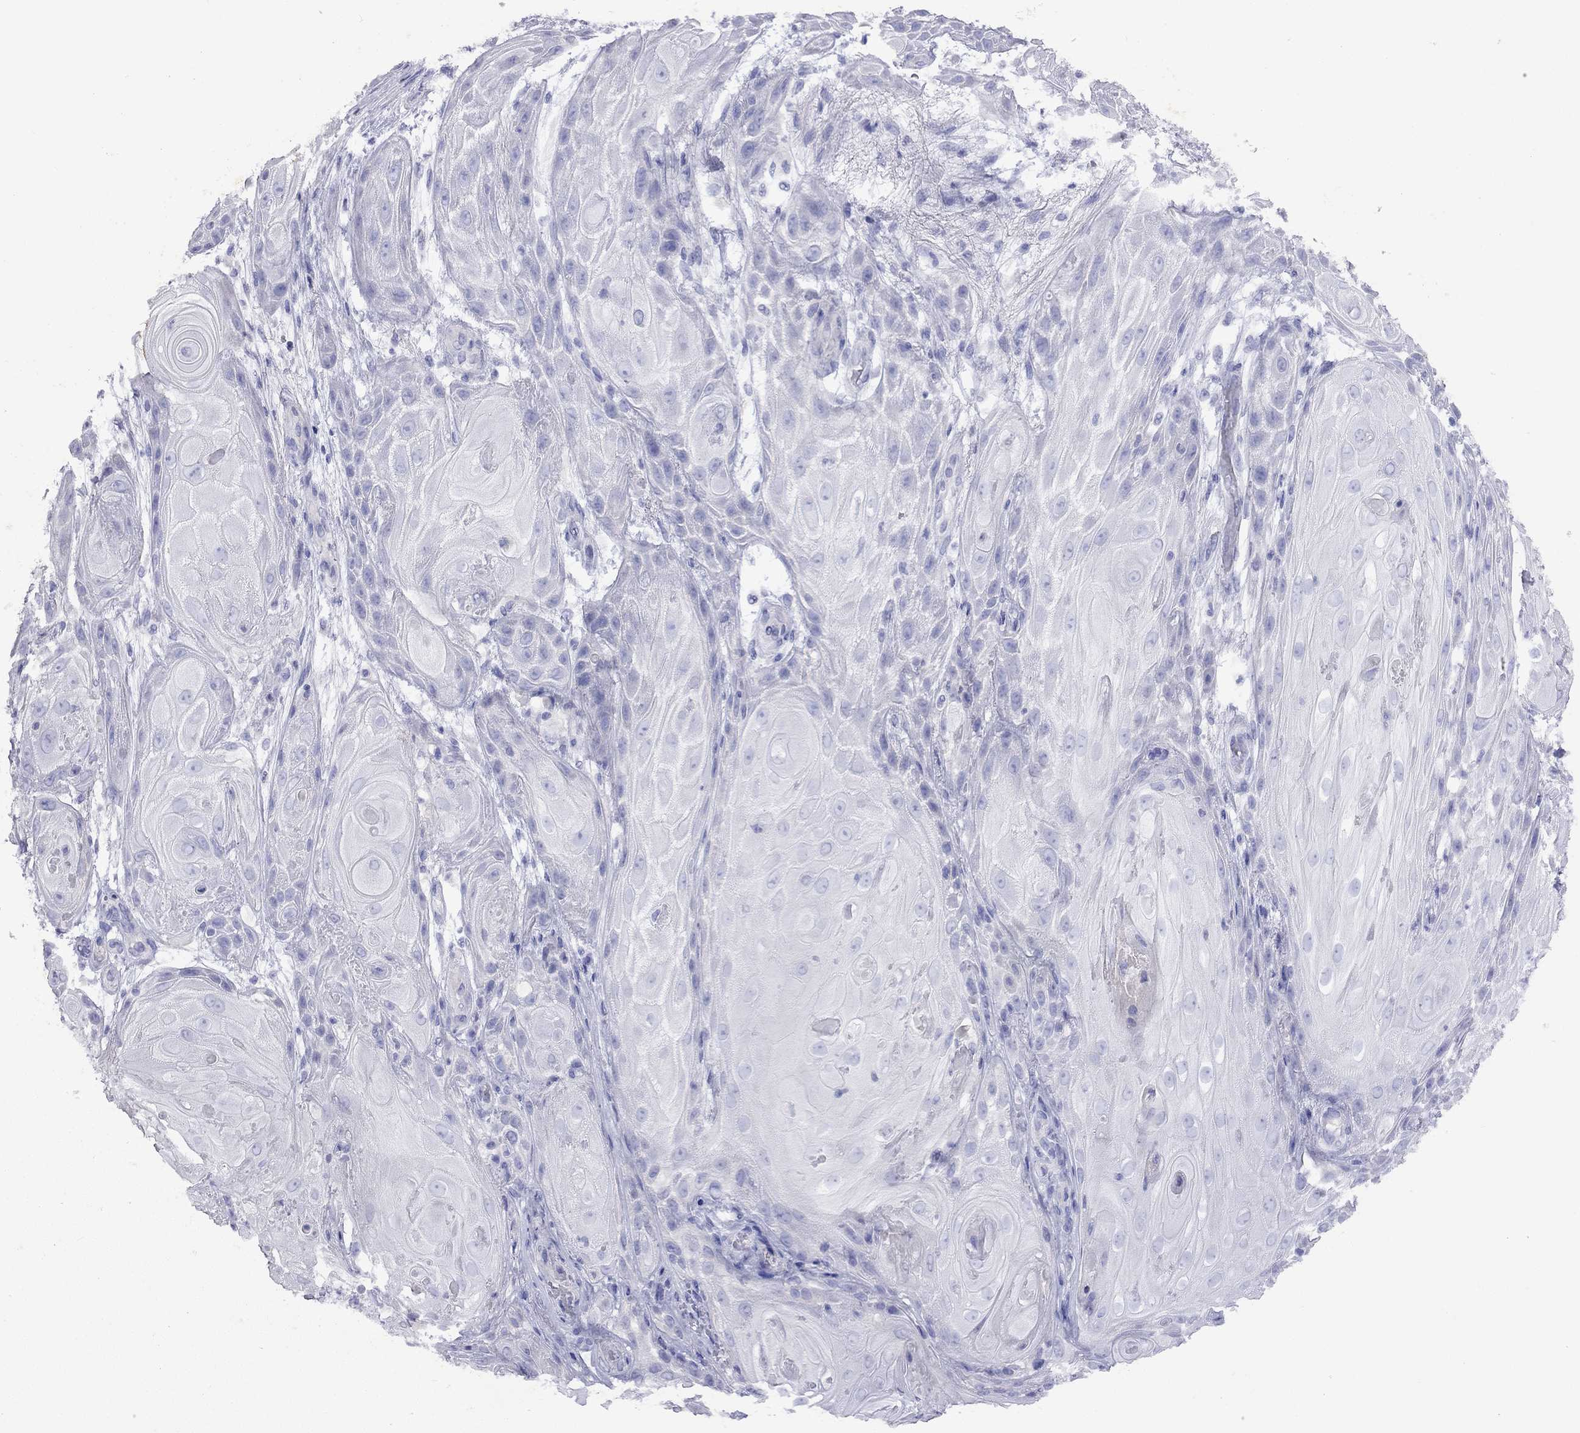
{"staining": {"intensity": "negative", "quantity": "none", "location": "none"}, "tissue": "skin cancer", "cell_type": "Tumor cells", "image_type": "cancer", "snomed": [{"axis": "morphology", "description": "Squamous cell carcinoma, NOS"}, {"axis": "topography", "description": "Skin"}], "caption": "High power microscopy image of an IHC micrograph of skin cancer, revealing no significant positivity in tumor cells. (DAB (3,3'-diaminobenzidine) immunohistochemistry (IHC) with hematoxylin counter stain).", "gene": "GNAT3", "patient": {"sex": "male", "age": 62}}